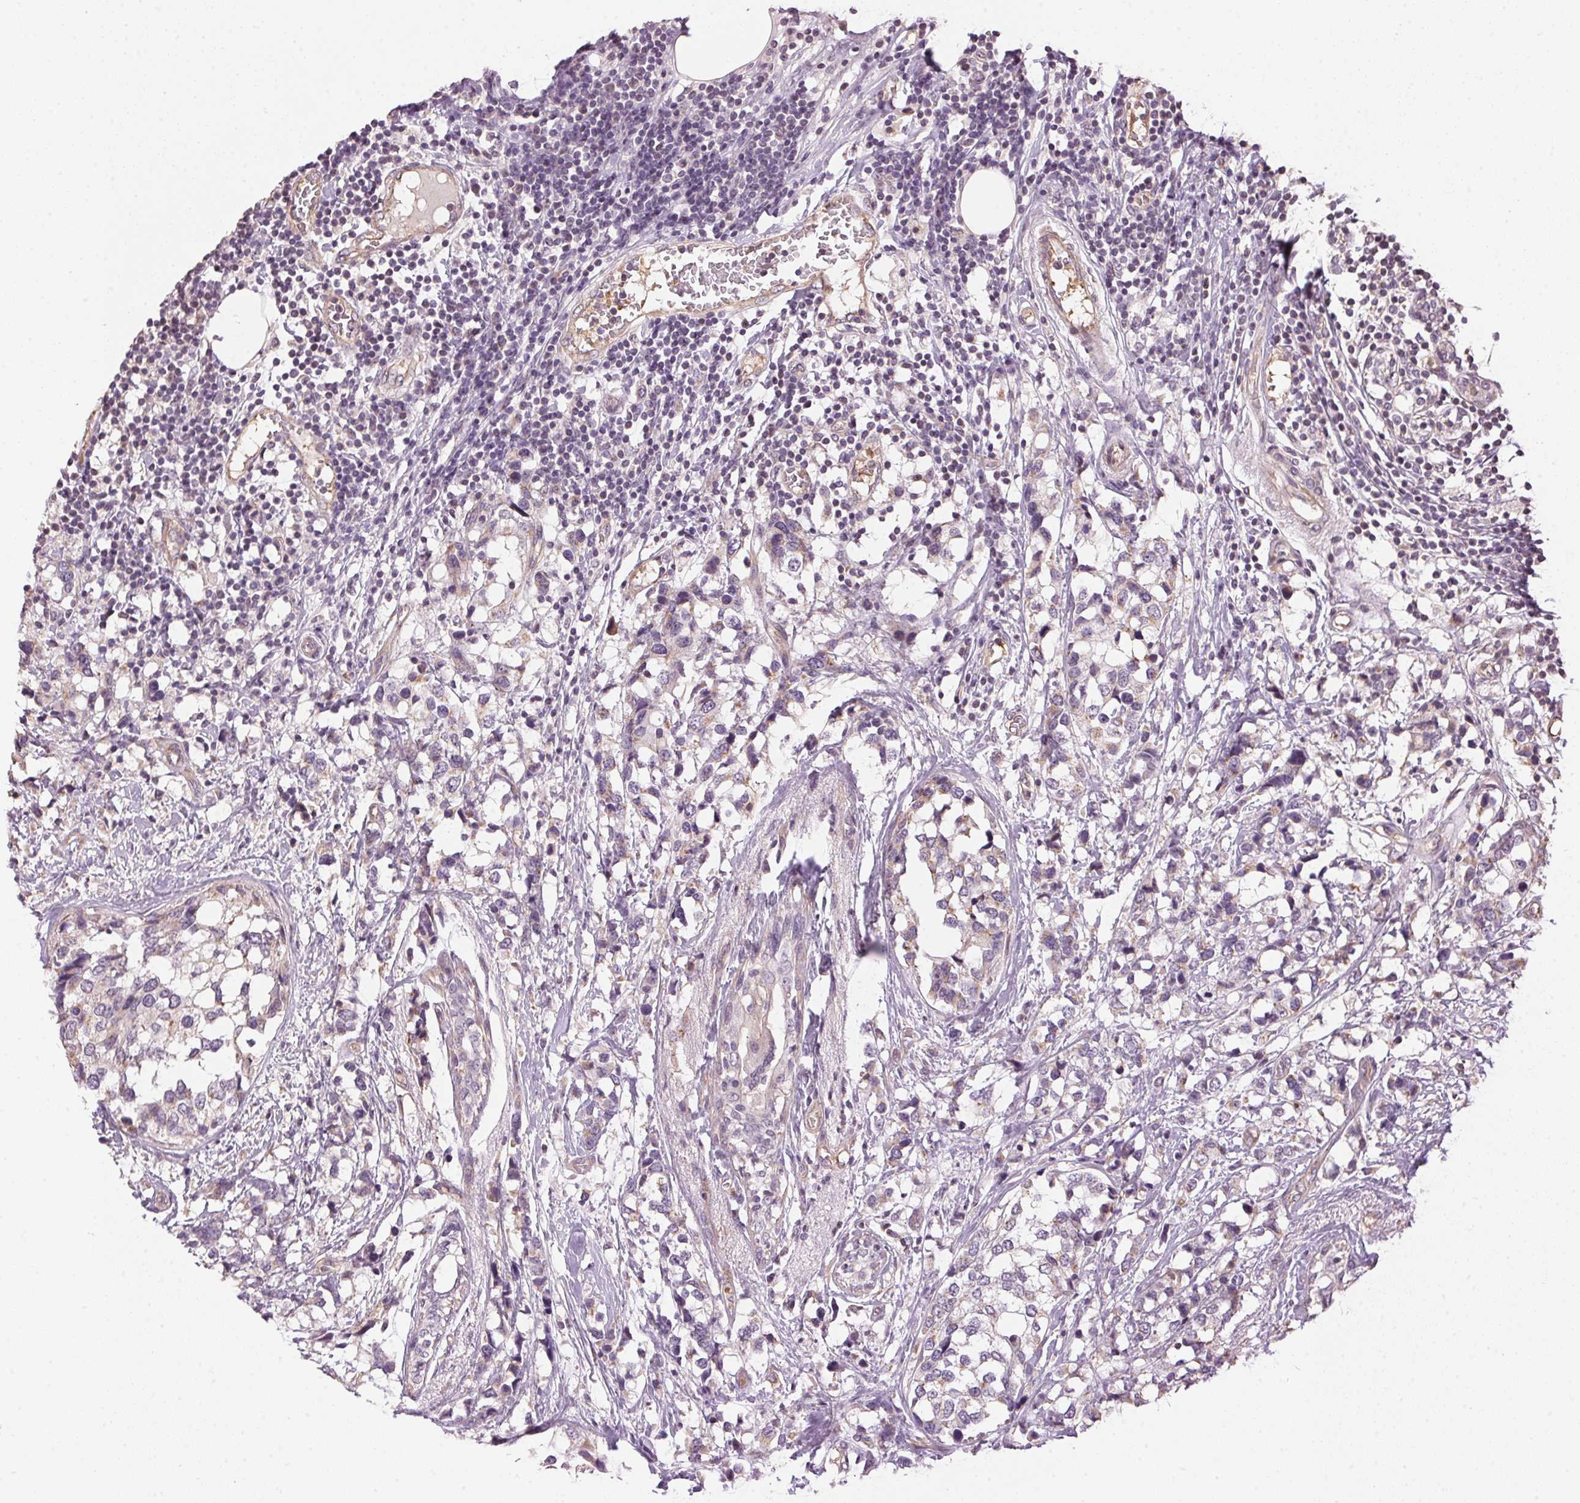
{"staining": {"intensity": "weak", "quantity": "<25%", "location": "cytoplasmic/membranous"}, "tissue": "breast cancer", "cell_type": "Tumor cells", "image_type": "cancer", "snomed": [{"axis": "morphology", "description": "Lobular carcinoma"}, {"axis": "topography", "description": "Breast"}], "caption": "The photomicrograph reveals no significant positivity in tumor cells of breast cancer.", "gene": "GOLPH3", "patient": {"sex": "female", "age": 59}}